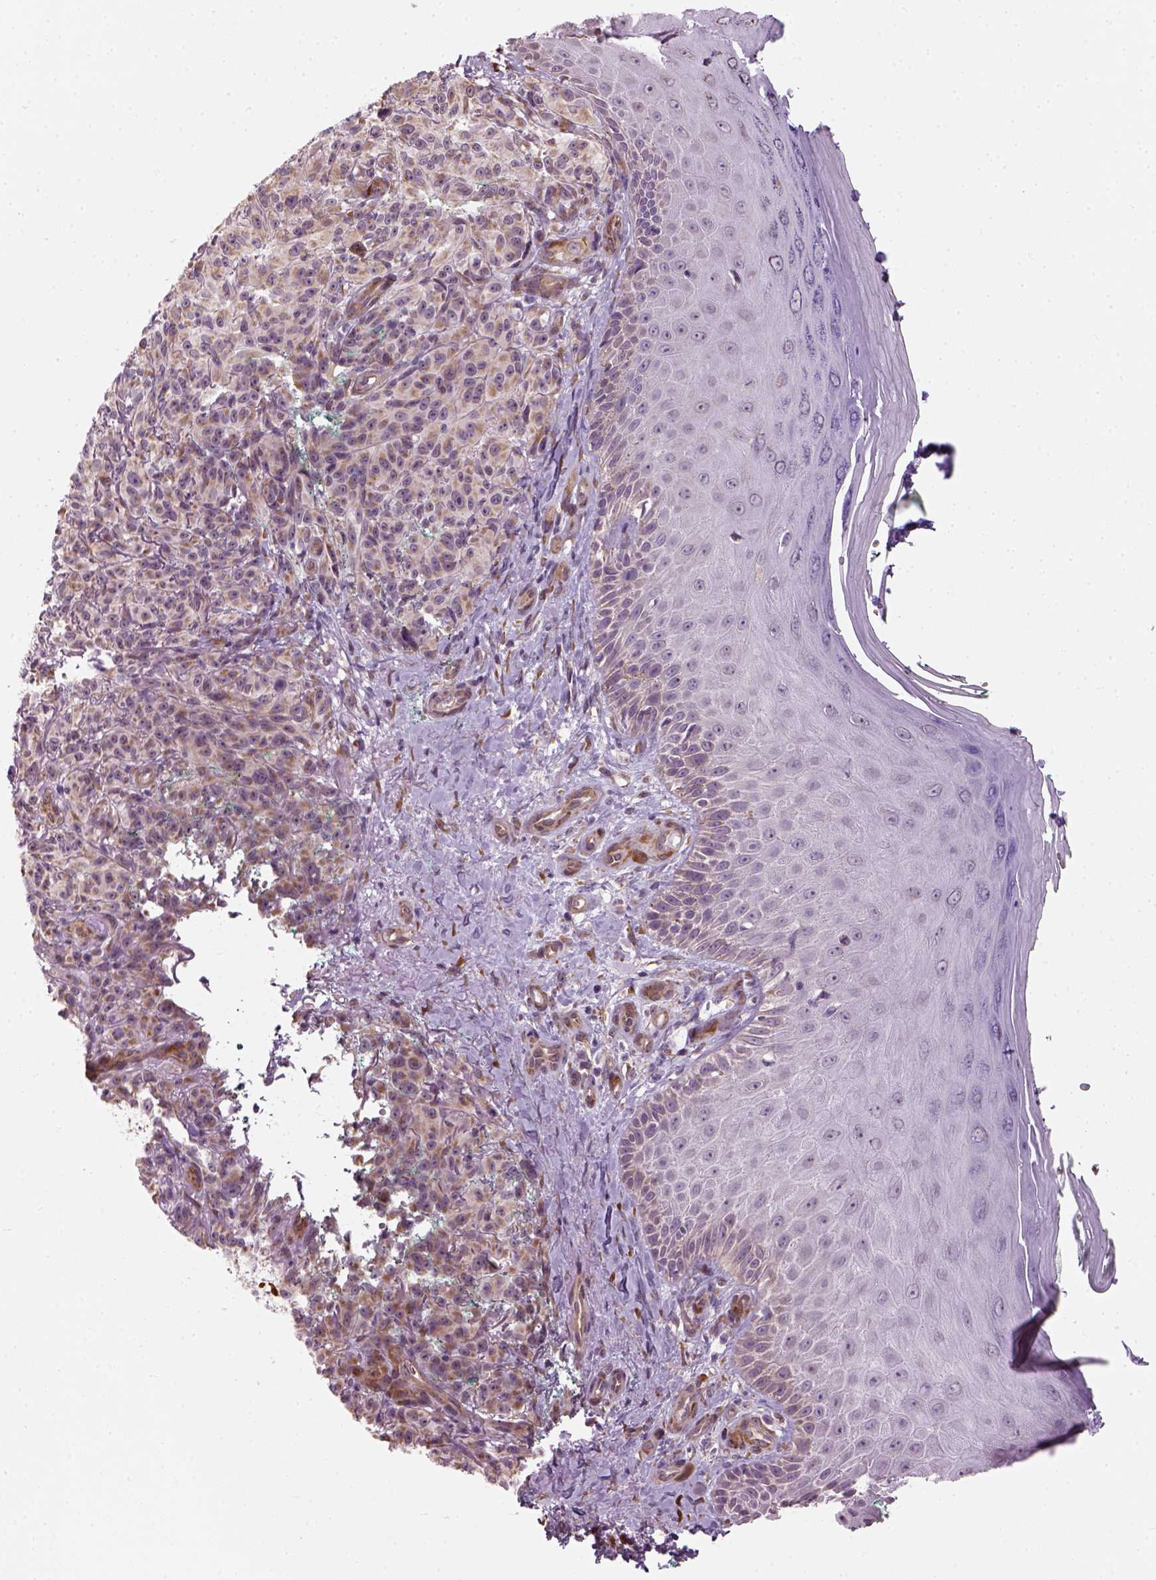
{"staining": {"intensity": "weak", "quantity": ">75%", "location": "cytoplasmic/membranous"}, "tissue": "melanoma", "cell_type": "Tumor cells", "image_type": "cancer", "snomed": [{"axis": "morphology", "description": "Malignant melanoma, NOS"}, {"axis": "topography", "description": "Skin"}], "caption": "Brown immunohistochemical staining in malignant melanoma displays weak cytoplasmic/membranous staining in about >75% of tumor cells. Ihc stains the protein in brown and the nuclei are stained blue.", "gene": "XK", "patient": {"sex": "female", "age": 85}}